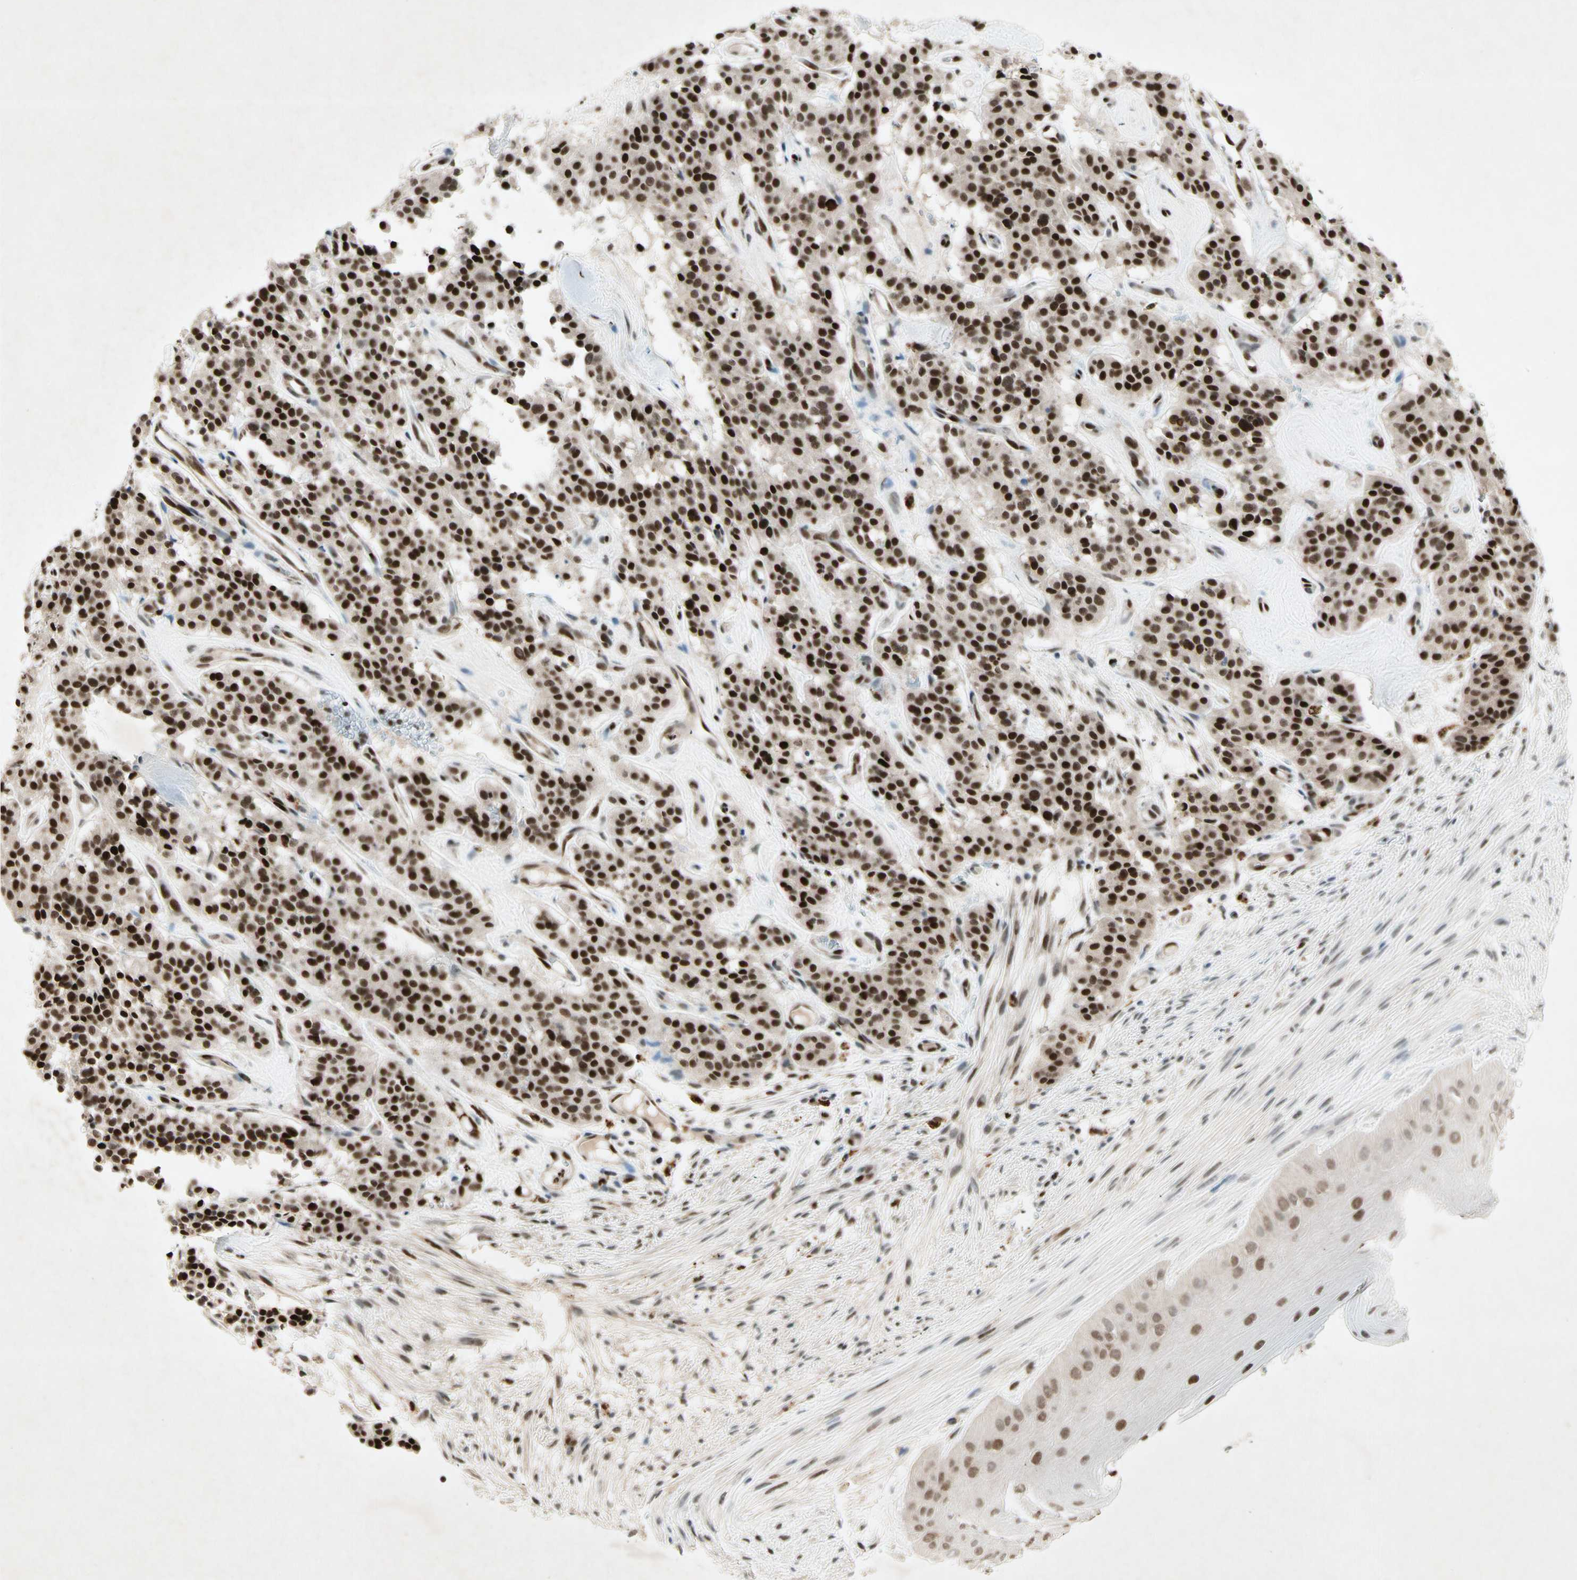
{"staining": {"intensity": "strong", "quantity": ">75%", "location": "nuclear"}, "tissue": "carcinoid", "cell_type": "Tumor cells", "image_type": "cancer", "snomed": [{"axis": "morphology", "description": "Carcinoid, malignant, NOS"}, {"axis": "topography", "description": "Lung"}], "caption": "Immunohistochemistry (DAB) staining of human carcinoid (malignant) shows strong nuclear protein expression in approximately >75% of tumor cells.", "gene": "RNF43", "patient": {"sex": "male", "age": 30}}